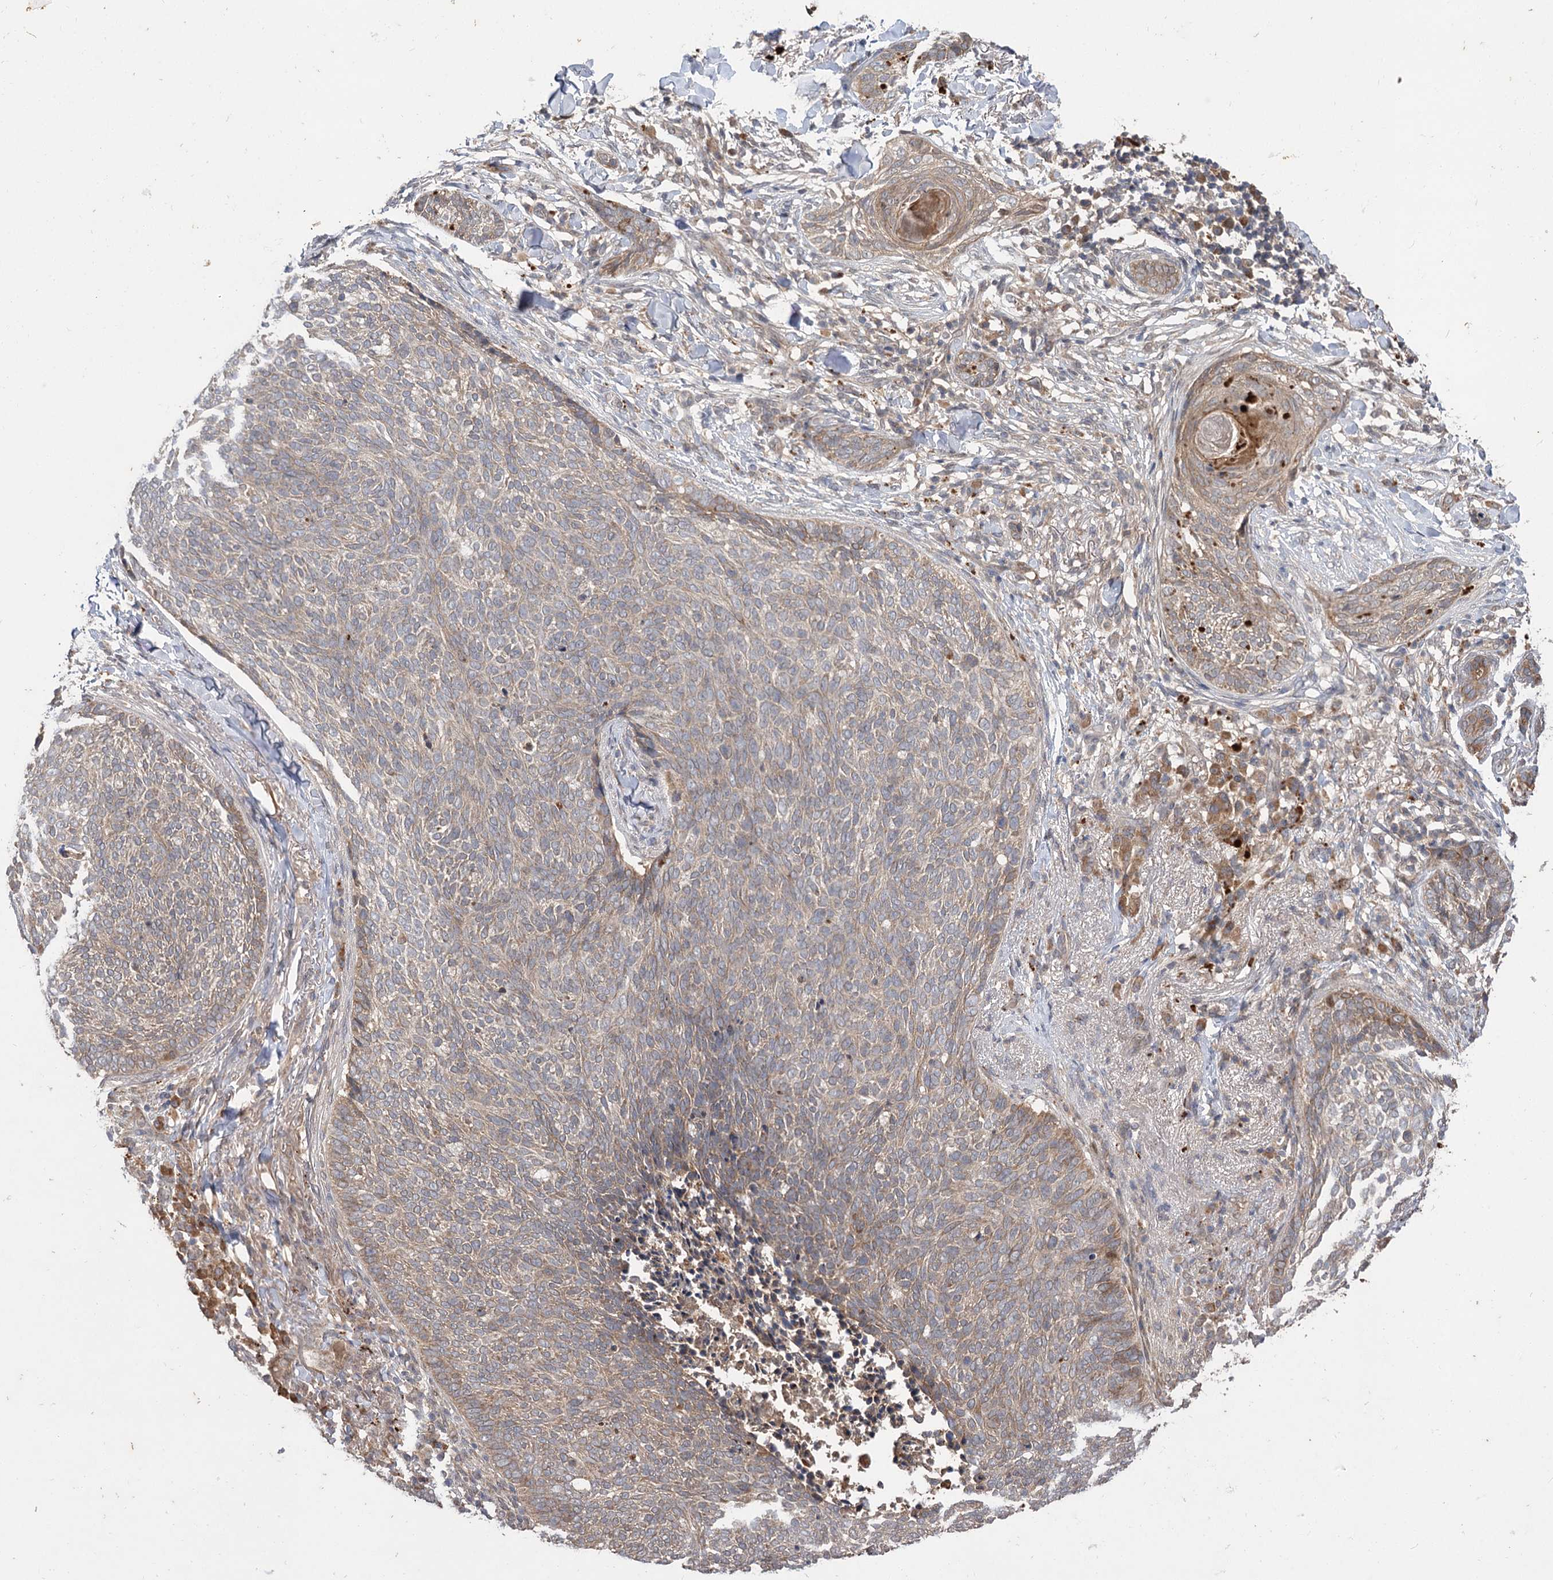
{"staining": {"intensity": "weak", "quantity": "25%-75%", "location": "cytoplasmic/membranous"}, "tissue": "skin cancer", "cell_type": "Tumor cells", "image_type": "cancer", "snomed": [{"axis": "morphology", "description": "Basal cell carcinoma"}, {"axis": "topography", "description": "Skin"}], "caption": "DAB (3,3'-diaminobenzidine) immunohistochemical staining of skin basal cell carcinoma exhibits weak cytoplasmic/membranous protein expression in about 25%-75% of tumor cells.", "gene": "FBXW8", "patient": {"sex": "male", "age": 85}}